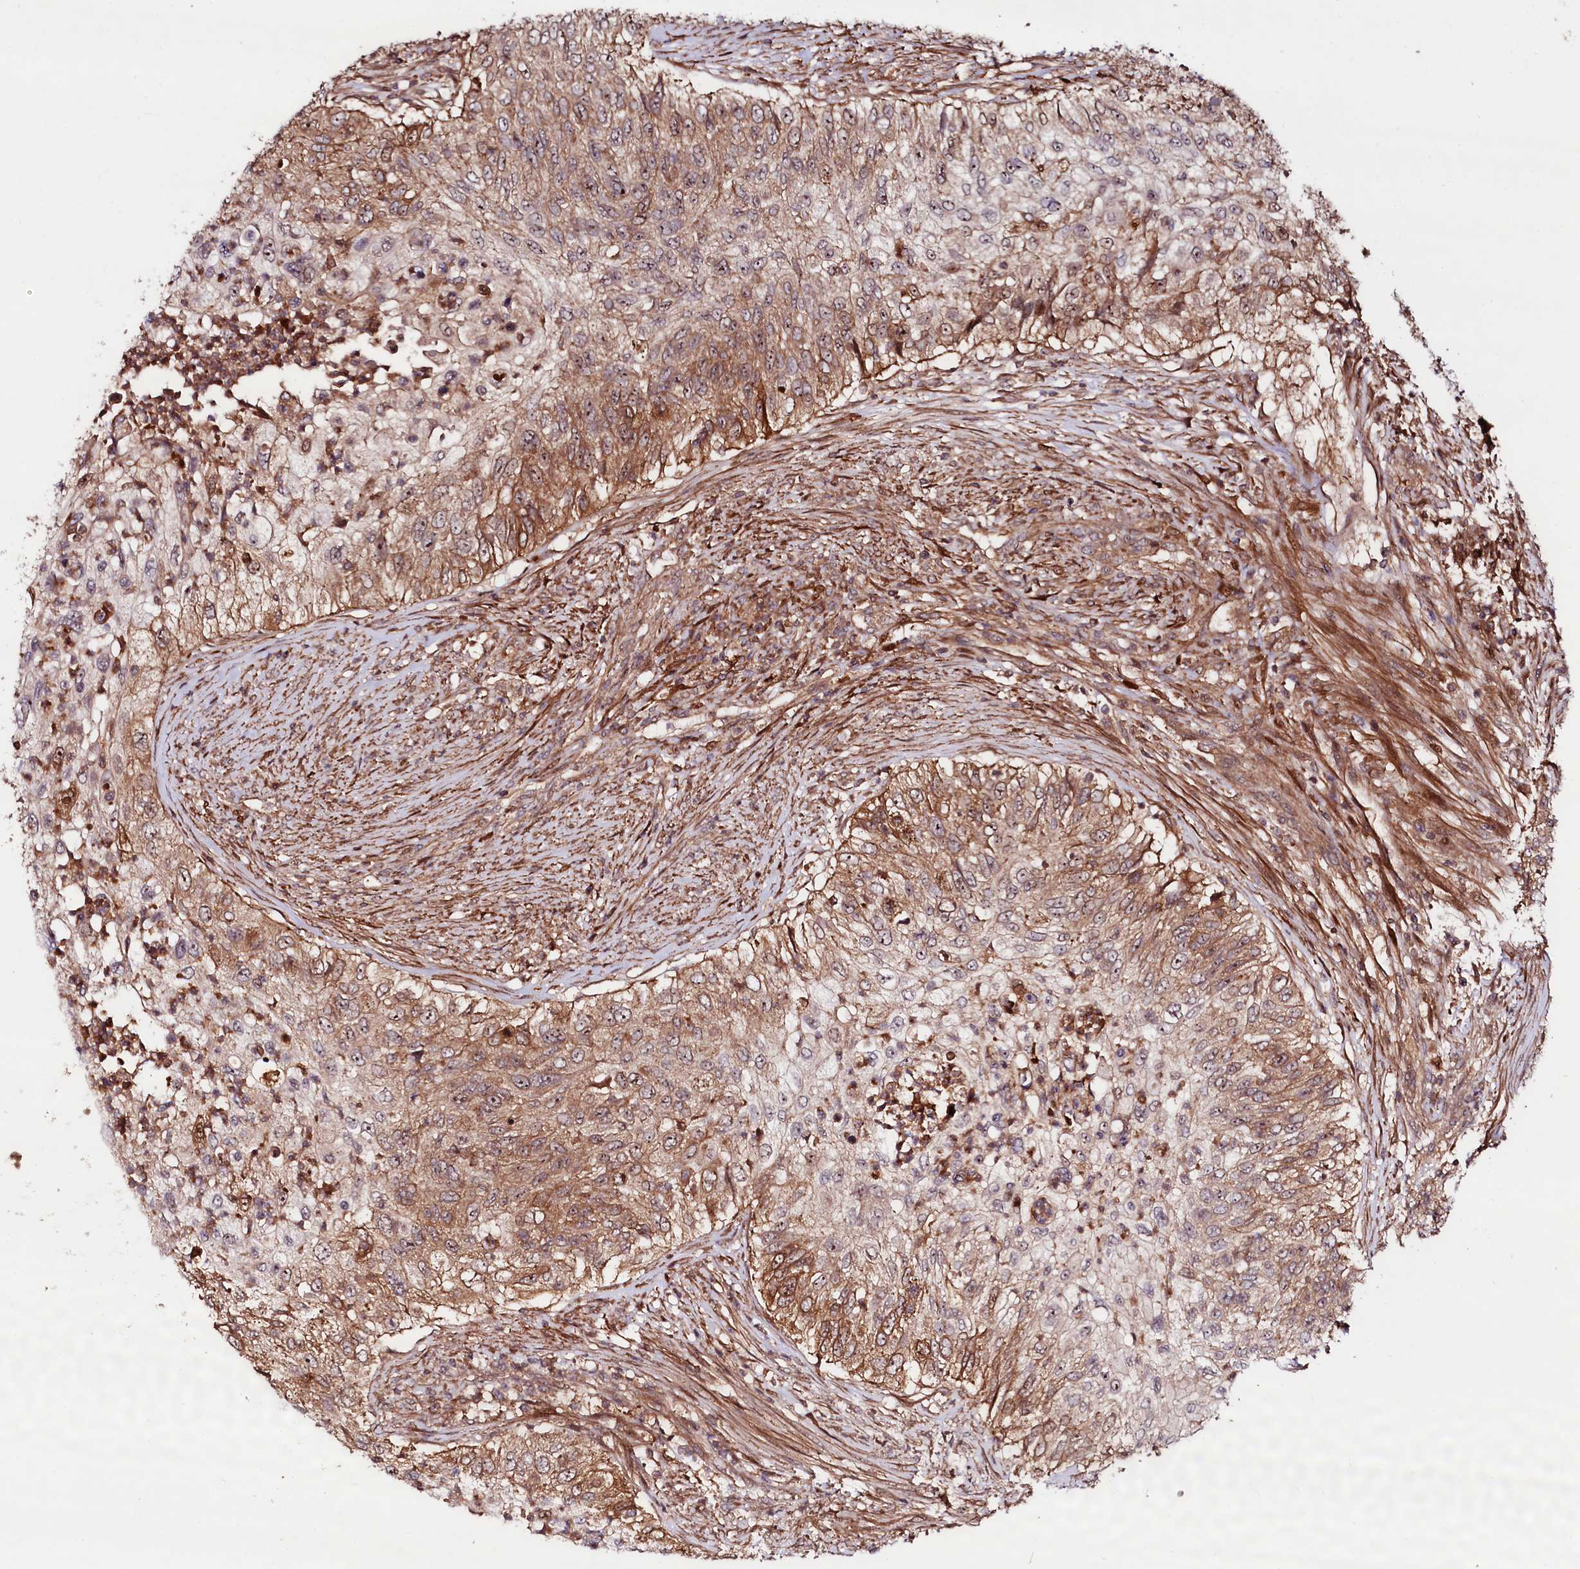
{"staining": {"intensity": "moderate", "quantity": ">75%", "location": "cytoplasmic/membranous"}, "tissue": "urothelial cancer", "cell_type": "Tumor cells", "image_type": "cancer", "snomed": [{"axis": "morphology", "description": "Urothelial carcinoma, High grade"}, {"axis": "topography", "description": "Urinary bladder"}], "caption": "Moderate cytoplasmic/membranous staining is present in about >75% of tumor cells in urothelial cancer. The protein is stained brown, and the nuclei are stained in blue (DAB IHC with brightfield microscopy, high magnification).", "gene": "NEDD1", "patient": {"sex": "female", "age": 60}}